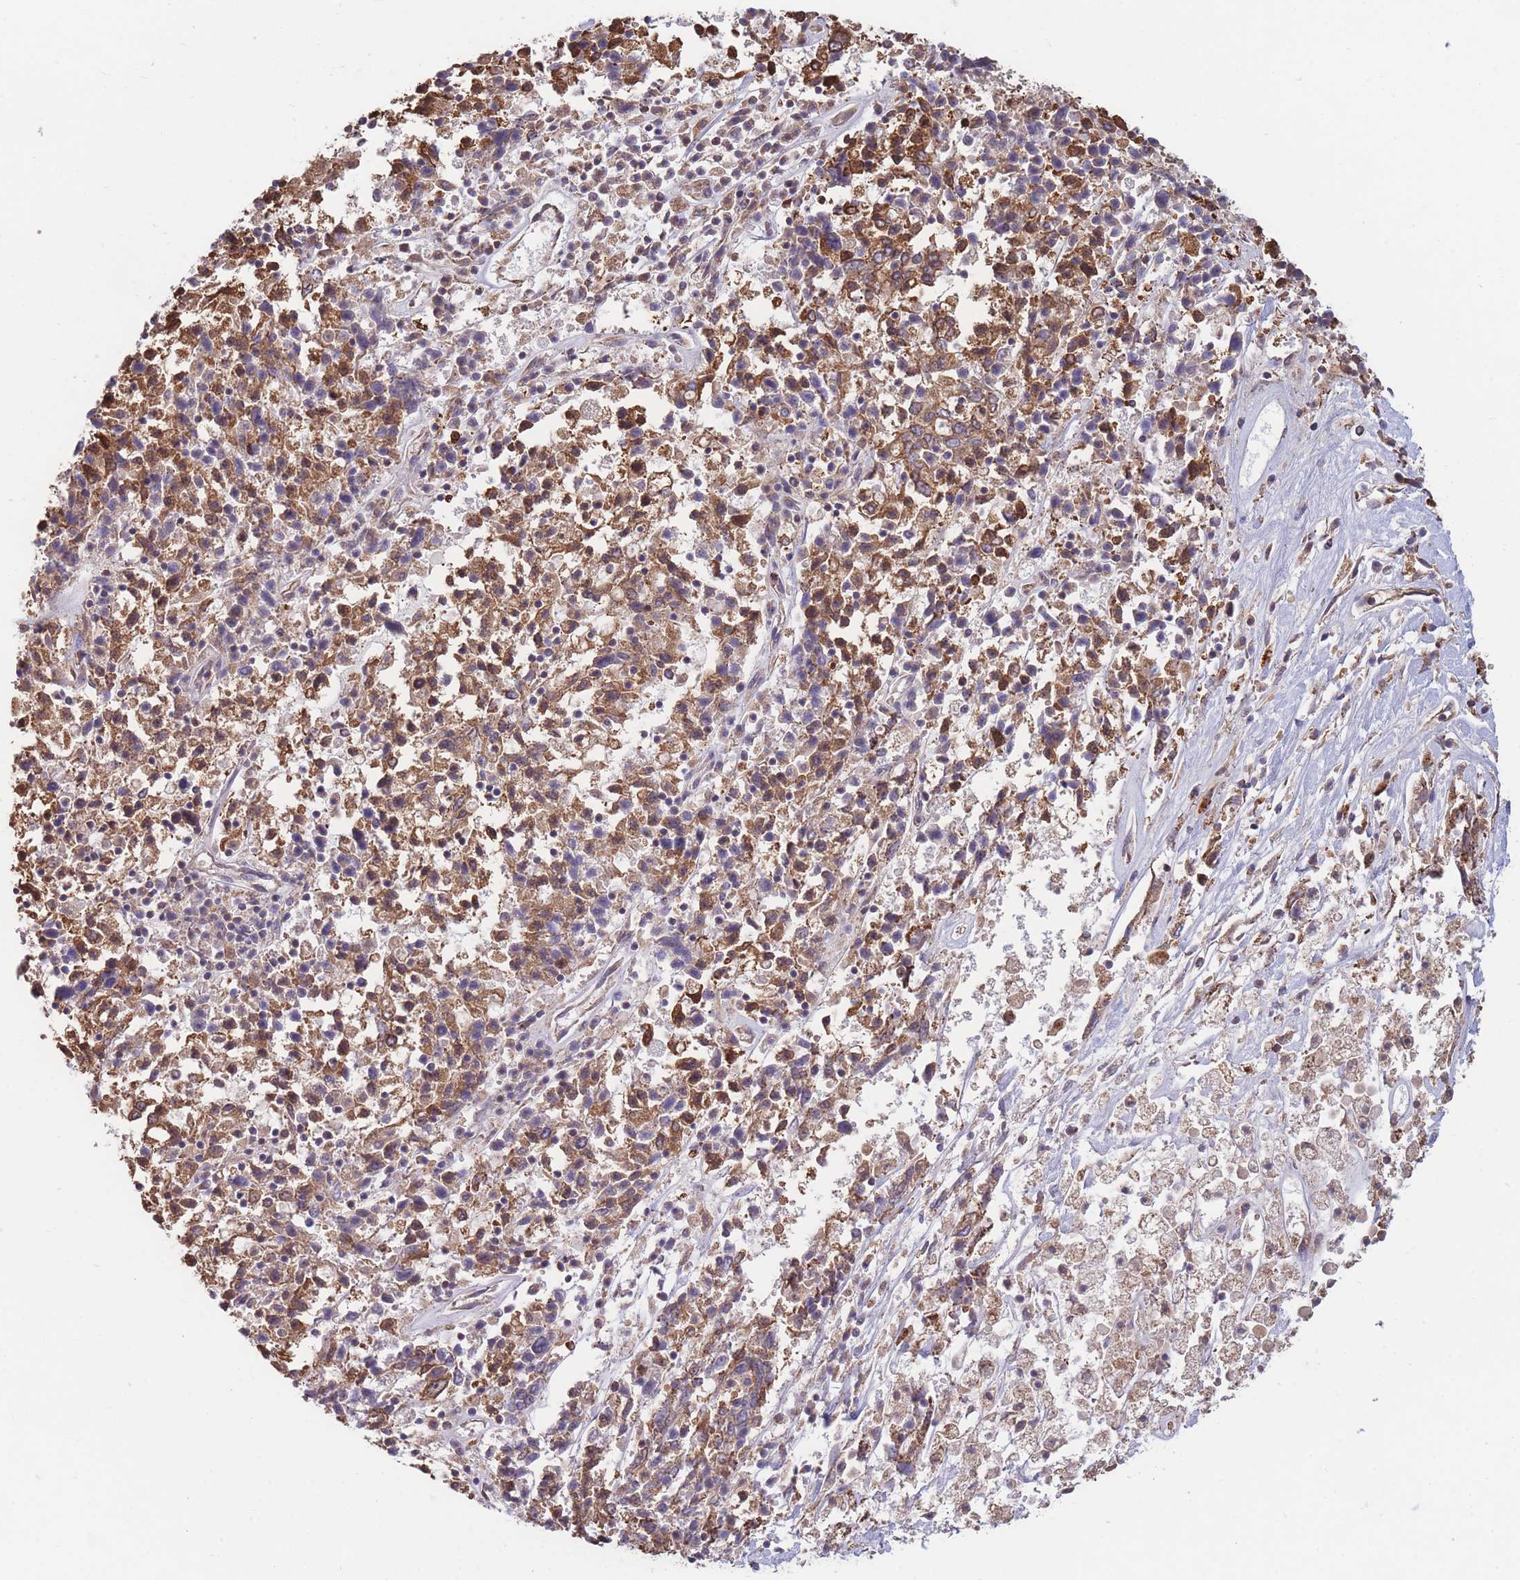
{"staining": {"intensity": "moderate", "quantity": ">75%", "location": "cytoplasmic/membranous"}, "tissue": "ovarian cancer", "cell_type": "Tumor cells", "image_type": "cancer", "snomed": [{"axis": "morphology", "description": "Carcinoma, endometroid"}, {"axis": "topography", "description": "Ovary"}], "caption": "IHC (DAB) staining of human endometroid carcinoma (ovarian) displays moderate cytoplasmic/membranous protein expression in about >75% of tumor cells. The staining was performed using DAB to visualize the protein expression in brown, while the nuclei were stained in blue with hematoxylin (Magnification: 20x).", "gene": "FKBP8", "patient": {"sex": "female", "age": 62}}